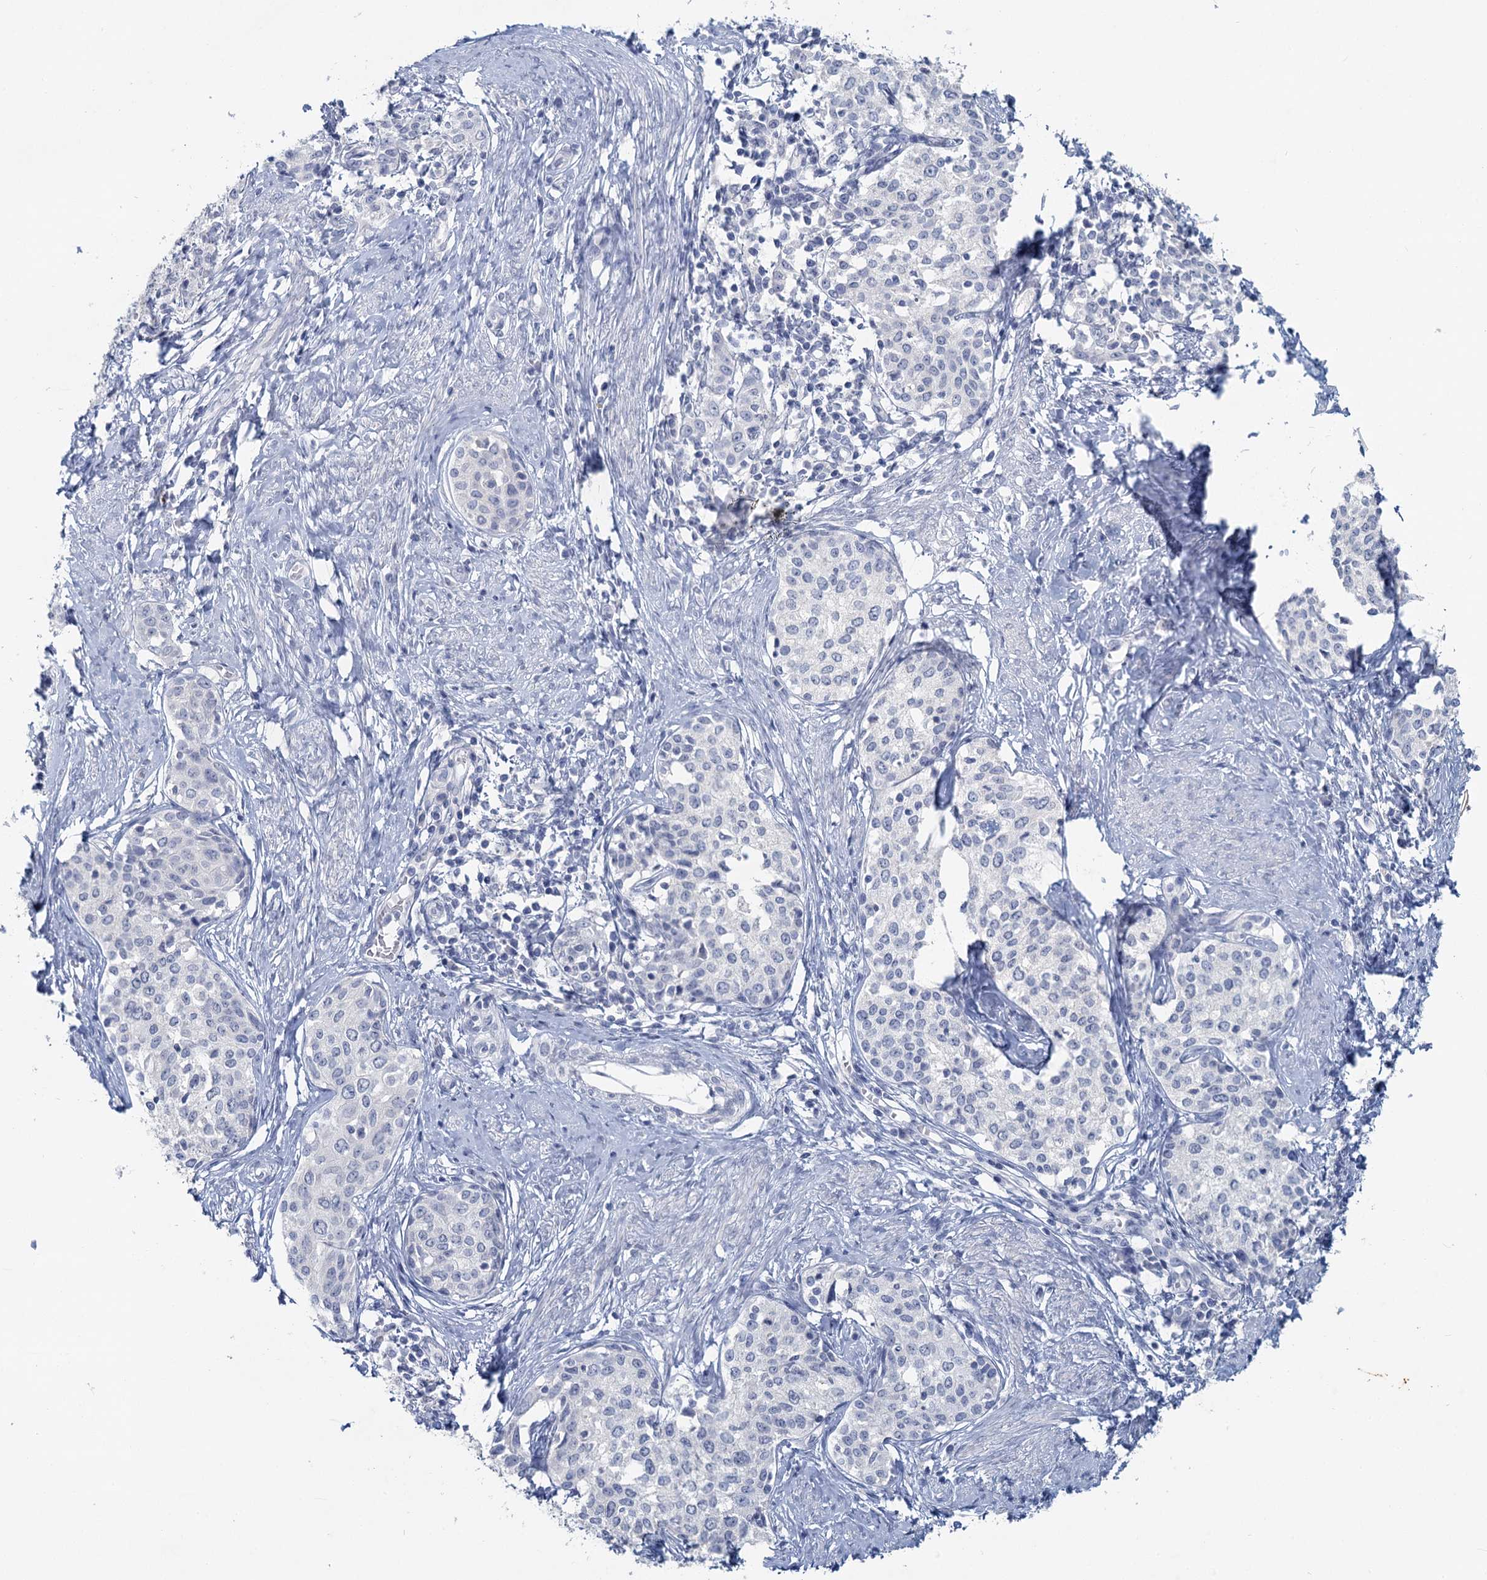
{"staining": {"intensity": "negative", "quantity": "none", "location": "none"}, "tissue": "cervical cancer", "cell_type": "Tumor cells", "image_type": "cancer", "snomed": [{"axis": "morphology", "description": "Squamous cell carcinoma, NOS"}, {"axis": "morphology", "description": "Adenocarcinoma, NOS"}, {"axis": "topography", "description": "Cervix"}], "caption": "Cervical squamous cell carcinoma was stained to show a protein in brown. There is no significant staining in tumor cells.", "gene": "CHGA", "patient": {"sex": "female", "age": 52}}